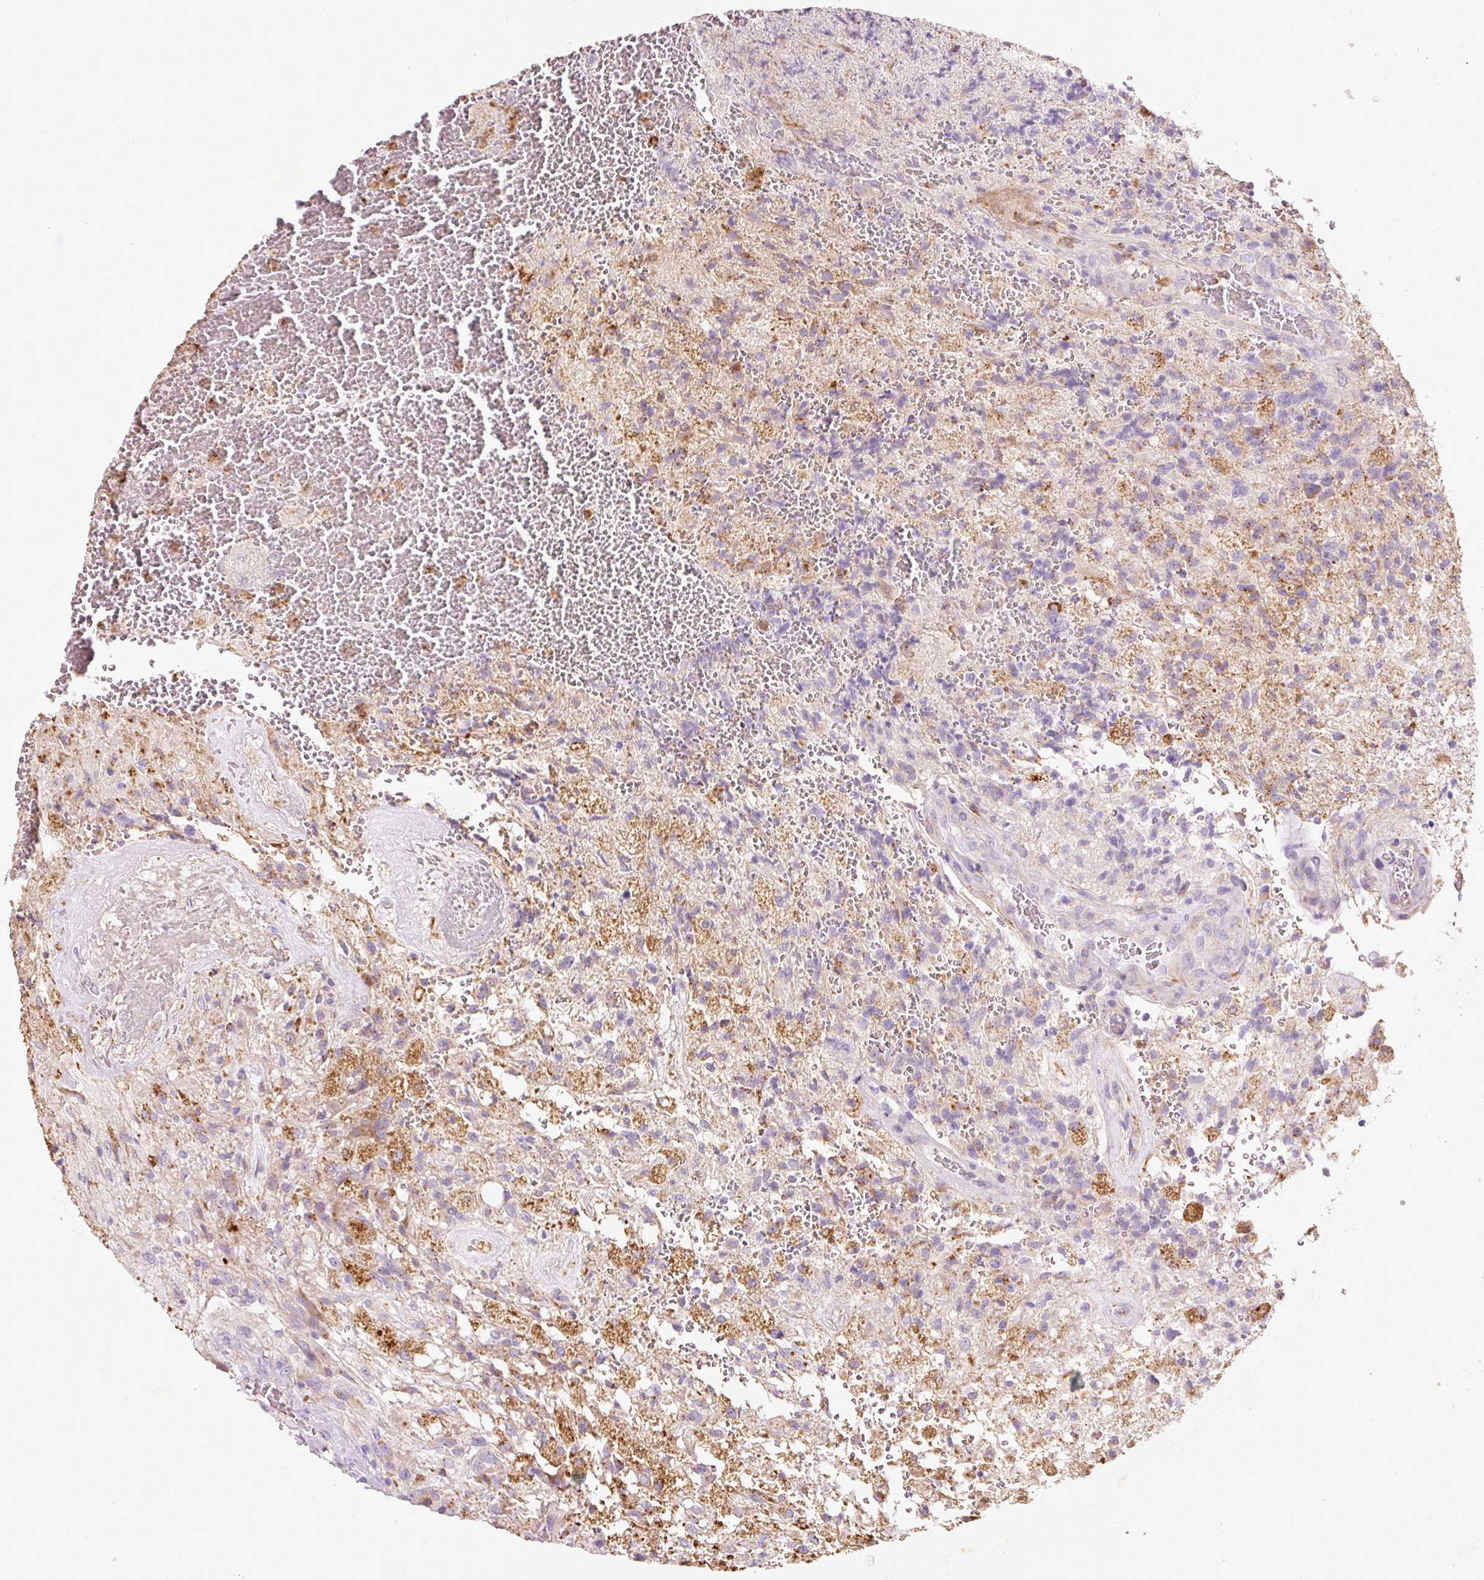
{"staining": {"intensity": "negative", "quantity": "none", "location": "none"}, "tissue": "glioma", "cell_type": "Tumor cells", "image_type": "cancer", "snomed": [{"axis": "morphology", "description": "Glioma, malignant, High grade"}, {"axis": "topography", "description": "Brain"}], "caption": "An IHC micrograph of glioma is shown. There is no staining in tumor cells of glioma. (DAB (3,3'-diaminobenzidine) immunohistochemistry (IHC) visualized using brightfield microscopy, high magnification).", "gene": "TMC8", "patient": {"sex": "male", "age": 56}}